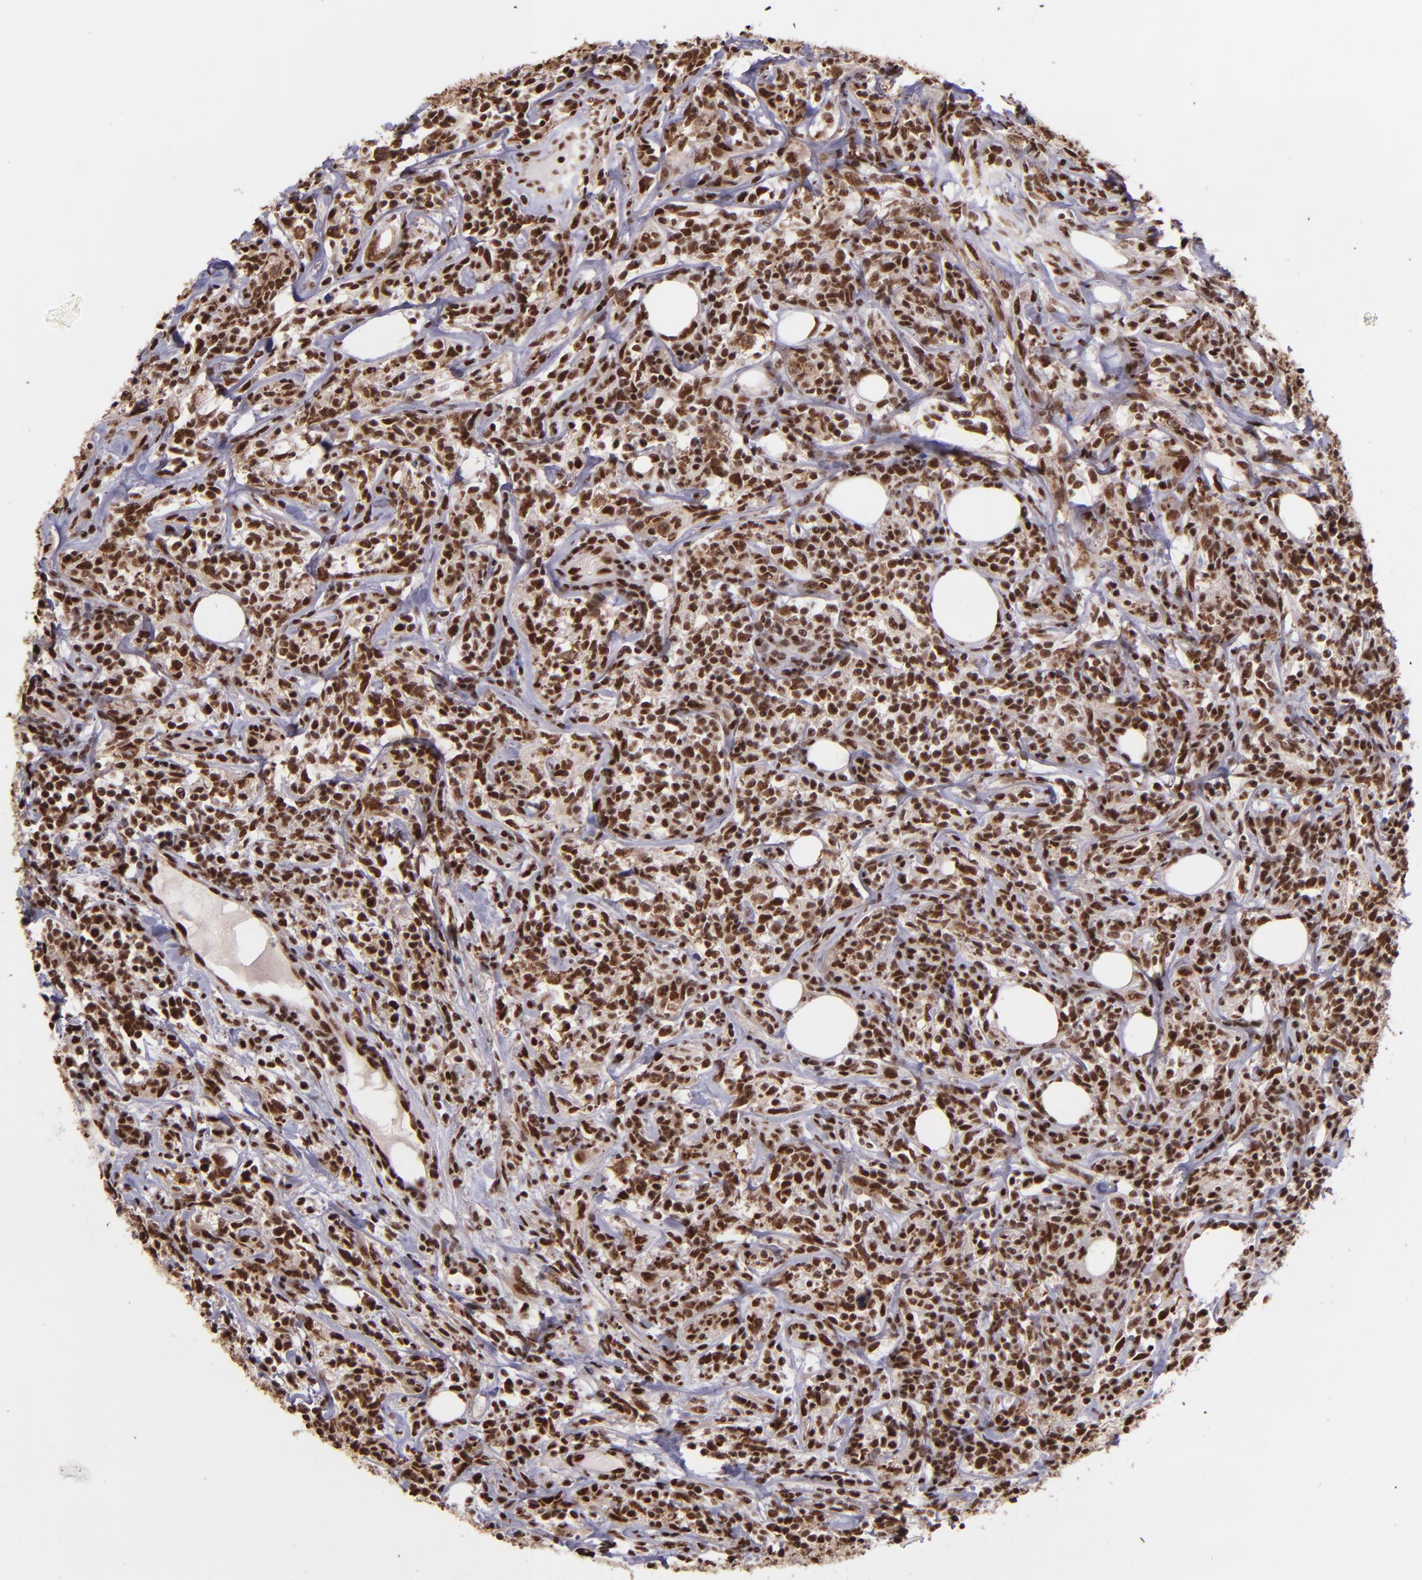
{"staining": {"intensity": "strong", "quantity": ">75%", "location": "nuclear"}, "tissue": "lymphoma", "cell_type": "Tumor cells", "image_type": "cancer", "snomed": [{"axis": "morphology", "description": "Malignant lymphoma, non-Hodgkin's type, High grade"}, {"axis": "topography", "description": "Lymph node"}], "caption": "The immunohistochemical stain highlights strong nuclear staining in tumor cells of malignant lymphoma, non-Hodgkin's type (high-grade) tissue.", "gene": "PQBP1", "patient": {"sex": "female", "age": 84}}